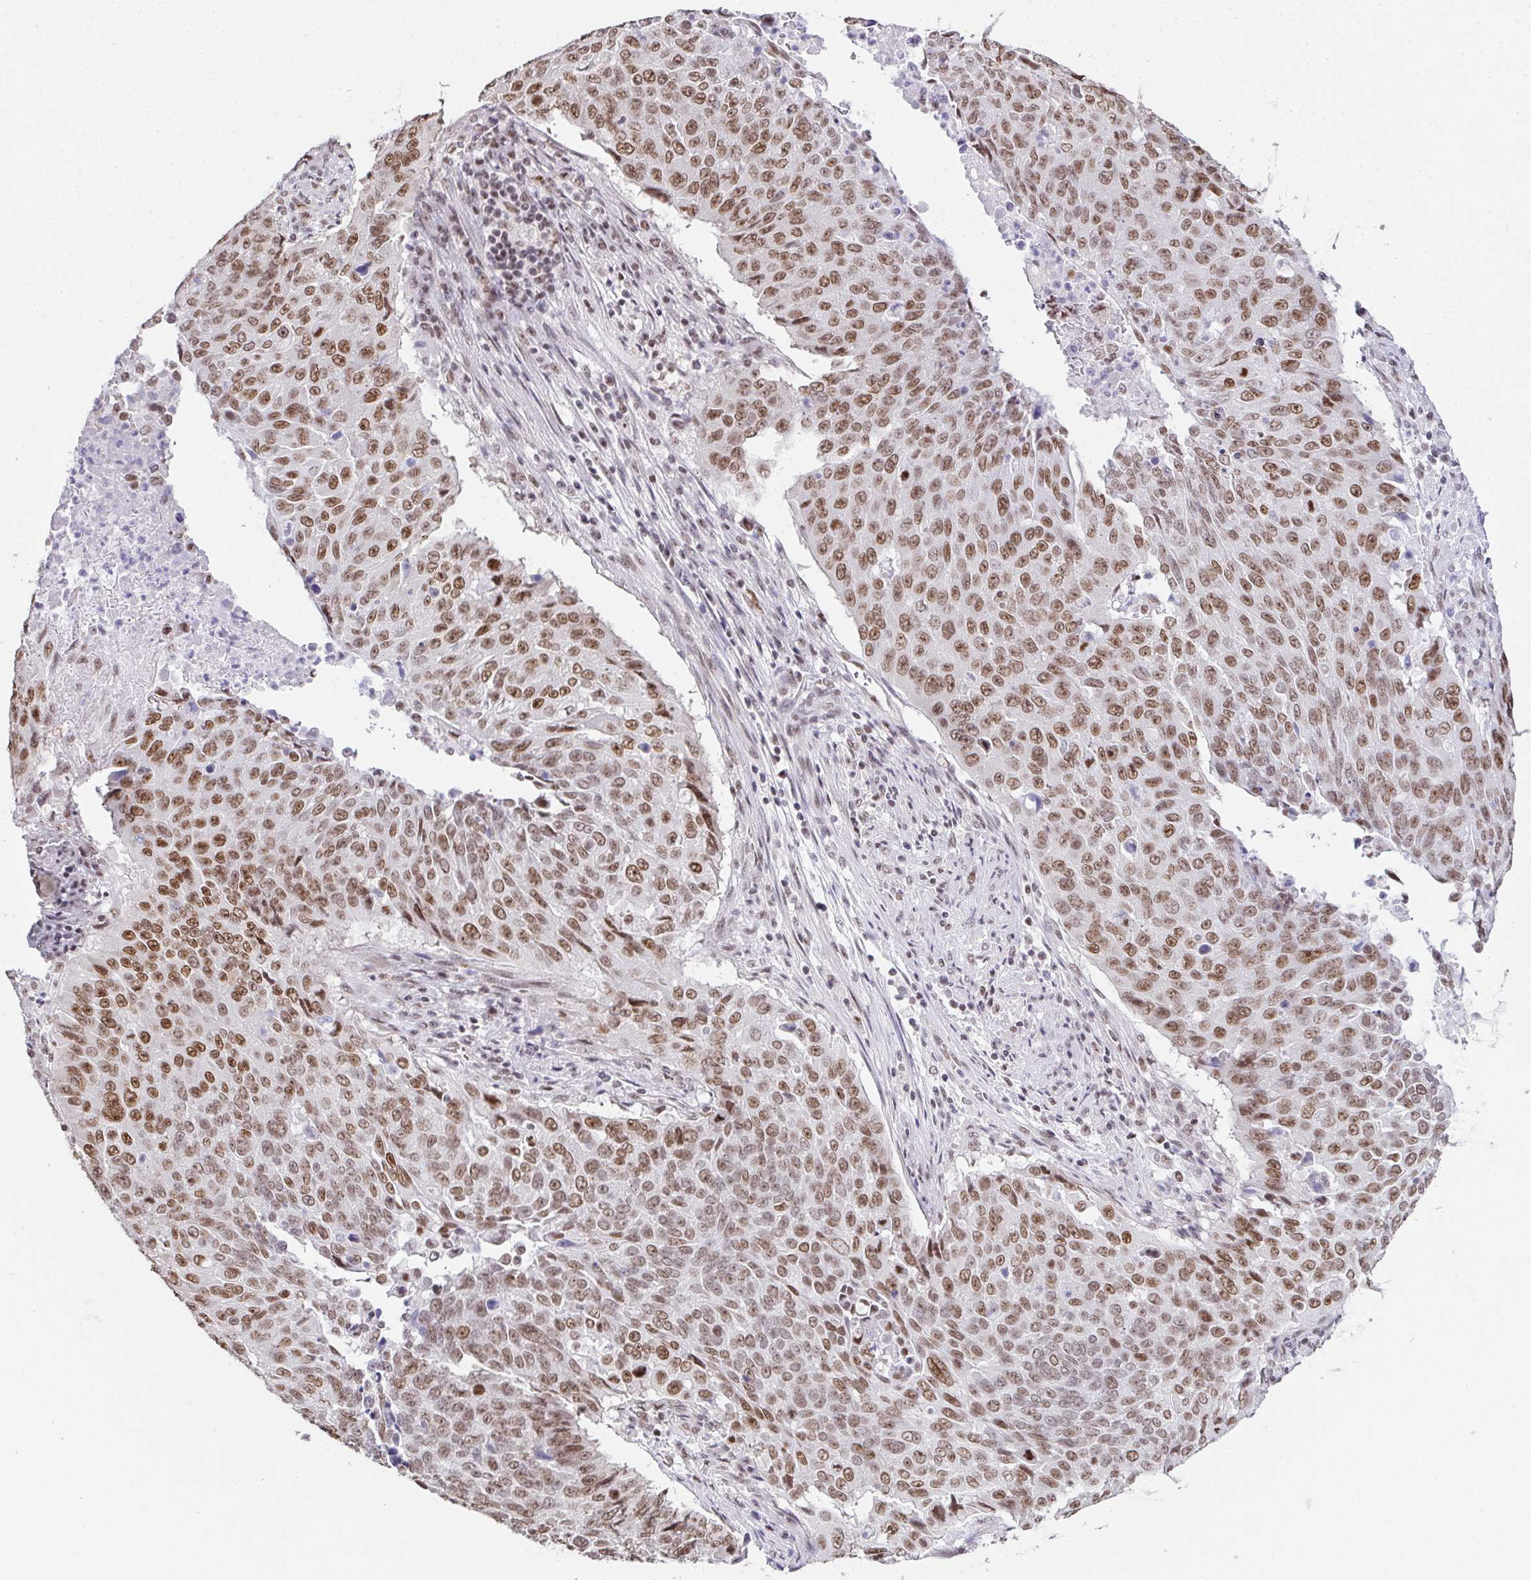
{"staining": {"intensity": "moderate", "quantity": ">75%", "location": "nuclear"}, "tissue": "lung cancer", "cell_type": "Tumor cells", "image_type": "cancer", "snomed": [{"axis": "morphology", "description": "Normal tissue, NOS"}, {"axis": "morphology", "description": "Squamous cell carcinoma, NOS"}, {"axis": "topography", "description": "Bronchus"}, {"axis": "topography", "description": "Lung"}], "caption": "A medium amount of moderate nuclear expression is present in approximately >75% of tumor cells in squamous cell carcinoma (lung) tissue. (IHC, brightfield microscopy, high magnification).", "gene": "ZNF800", "patient": {"sex": "male", "age": 64}}